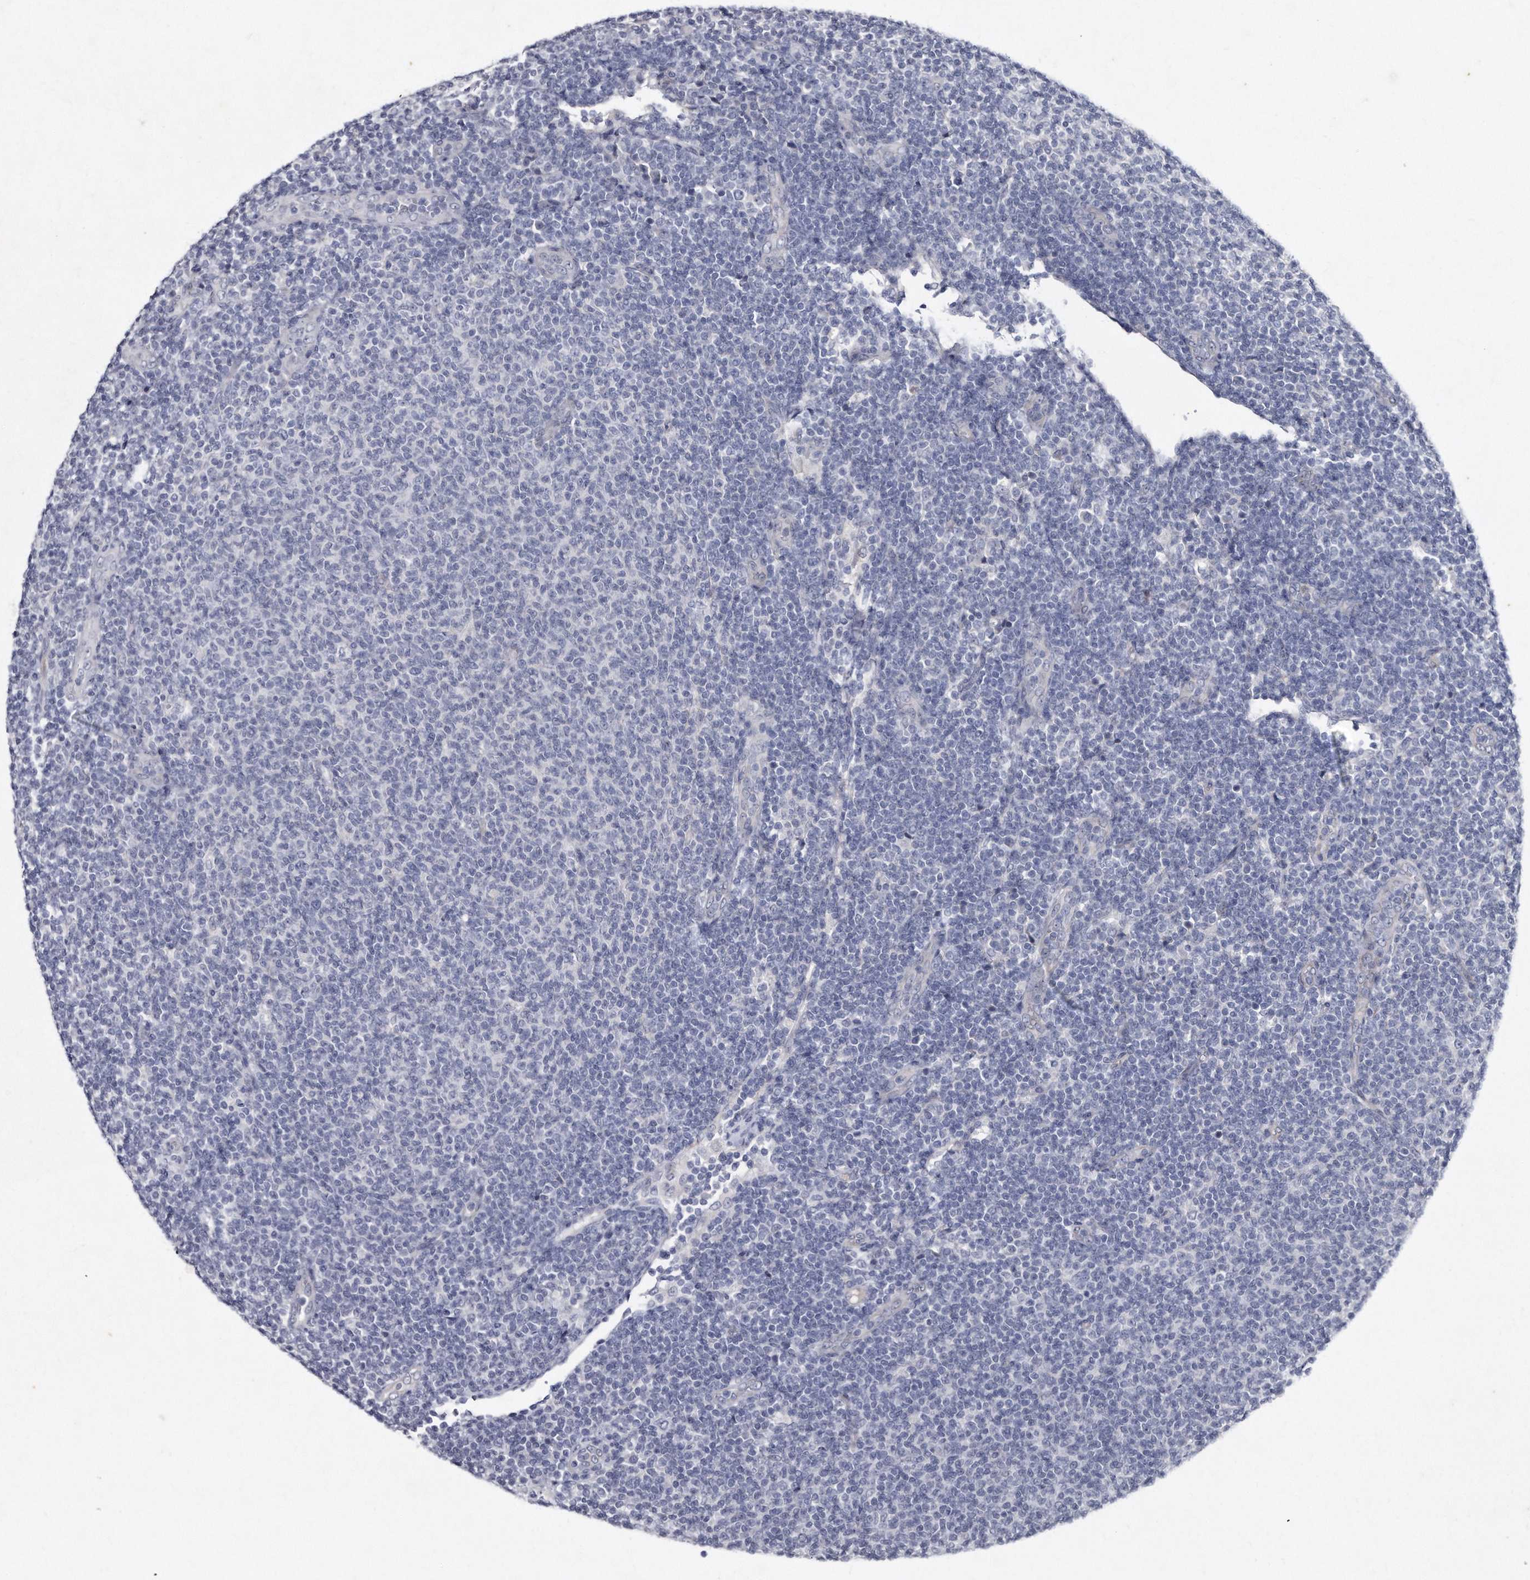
{"staining": {"intensity": "negative", "quantity": "none", "location": "none"}, "tissue": "lymphoma", "cell_type": "Tumor cells", "image_type": "cancer", "snomed": [{"axis": "morphology", "description": "Malignant lymphoma, non-Hodgkin's type, Low grade"}, {"axis": "topography", "description": "Lymph node"}], "caption": "Lymphoma stained for a protein using immunohistochemistry (IHC) shows no staining tumor cells.", "gene": "KLHDC3", "patient": {"sex": "male", "age": 66}}